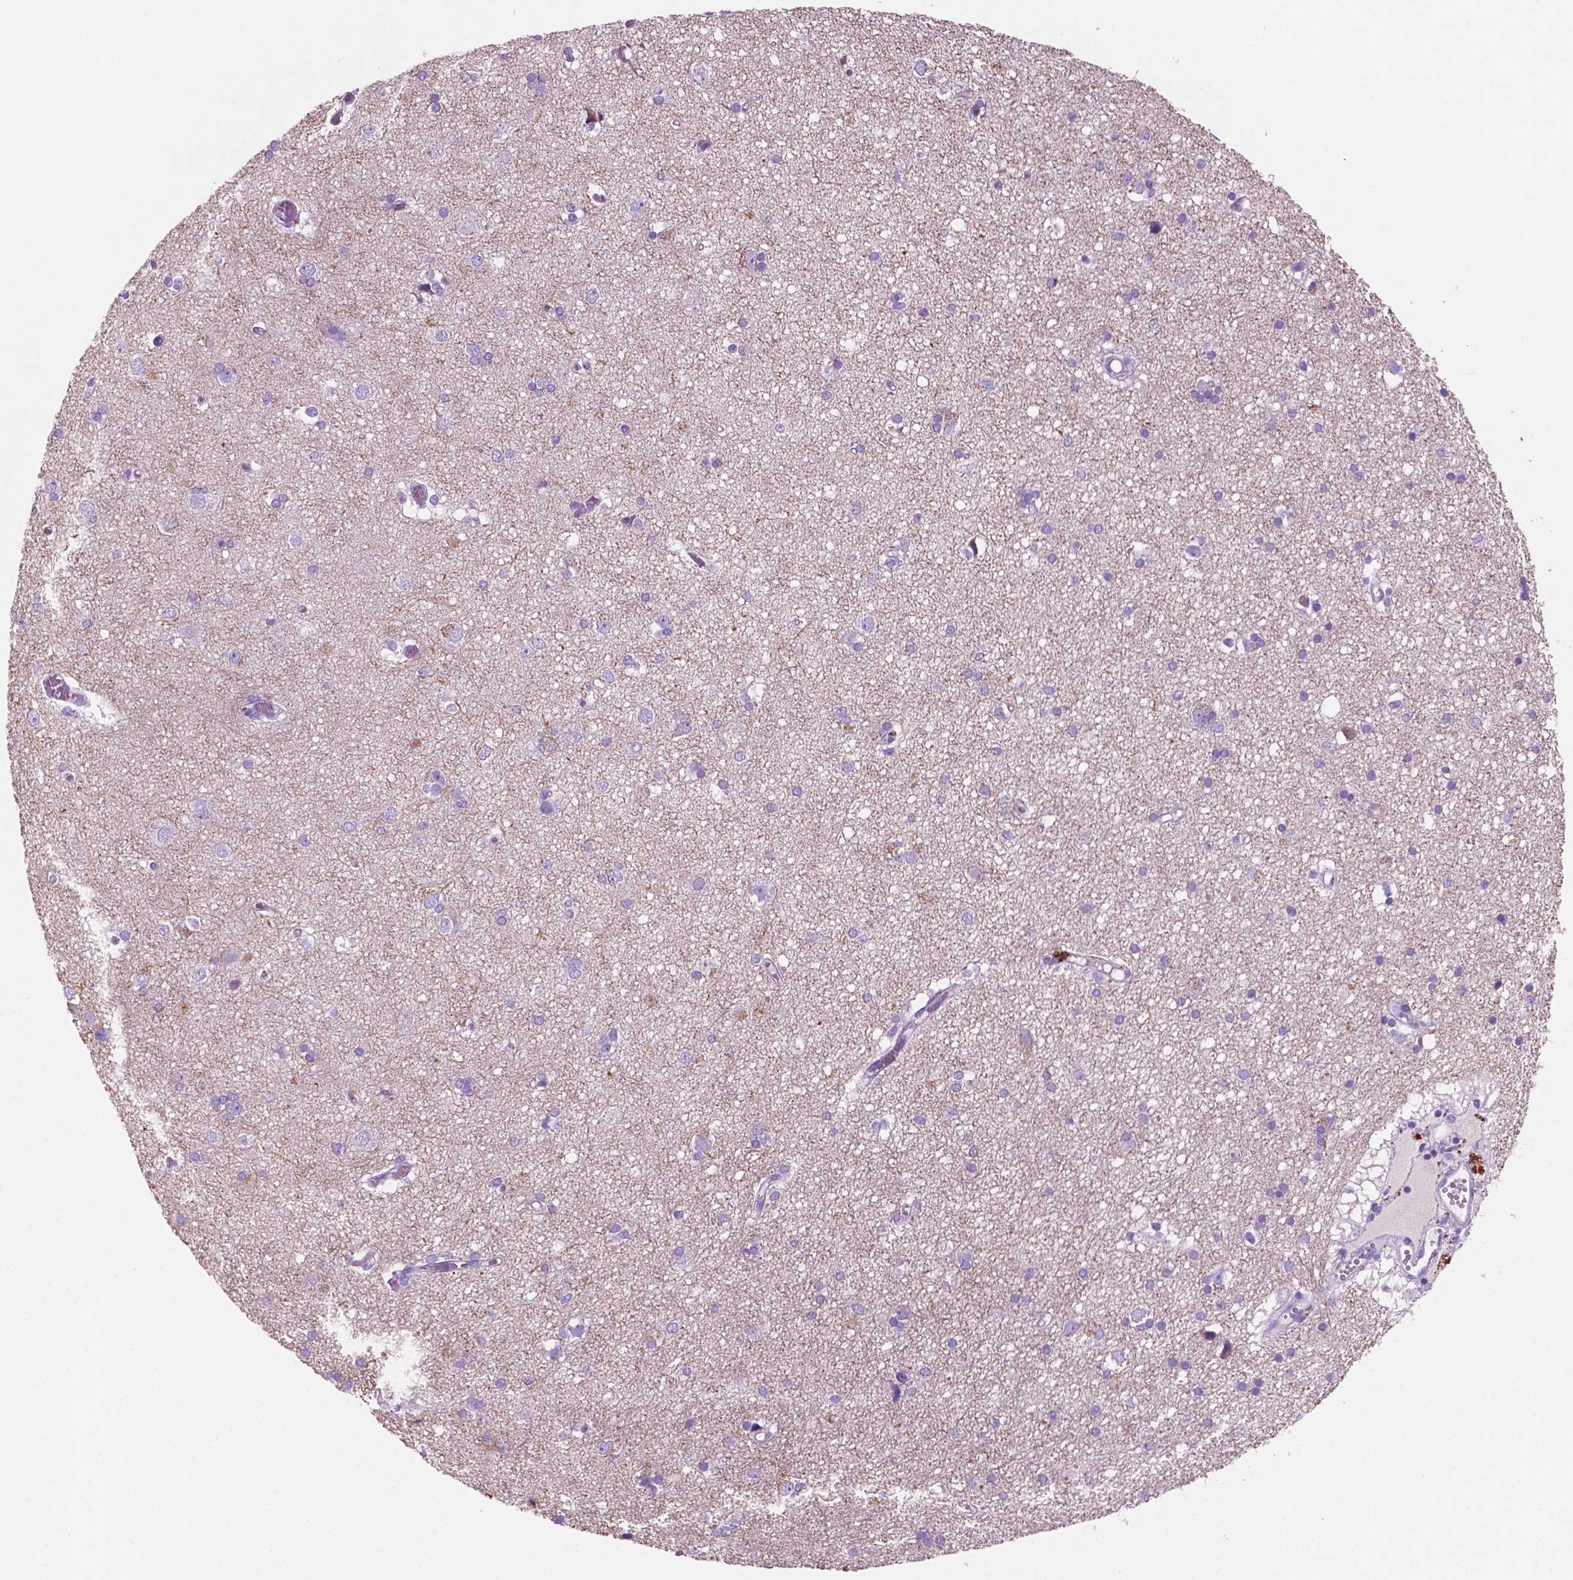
{"staining": {"intensity": "negative", "quantity": "none", "location": "none"}, "tissue": "cerebral cortex", "cell_type": "Endothelial cells", "image_type": "normal", "snomed": [{"axis": "morphology", "description": "Normal tissue, NOS"}, {"axis": "morphology", "description": "Glioma, malignant, High grade"}, {"axis": "topography", "description": "Cerebral cortex"}], "caption": "An immunohistochemistry photomicrograph of unremarkable cerebral cortex is shown. There is no staining in endothelial cells of cerebral cortex.", "gene": "POU4F1", "patient": {"sex": "male", "age": 71}}